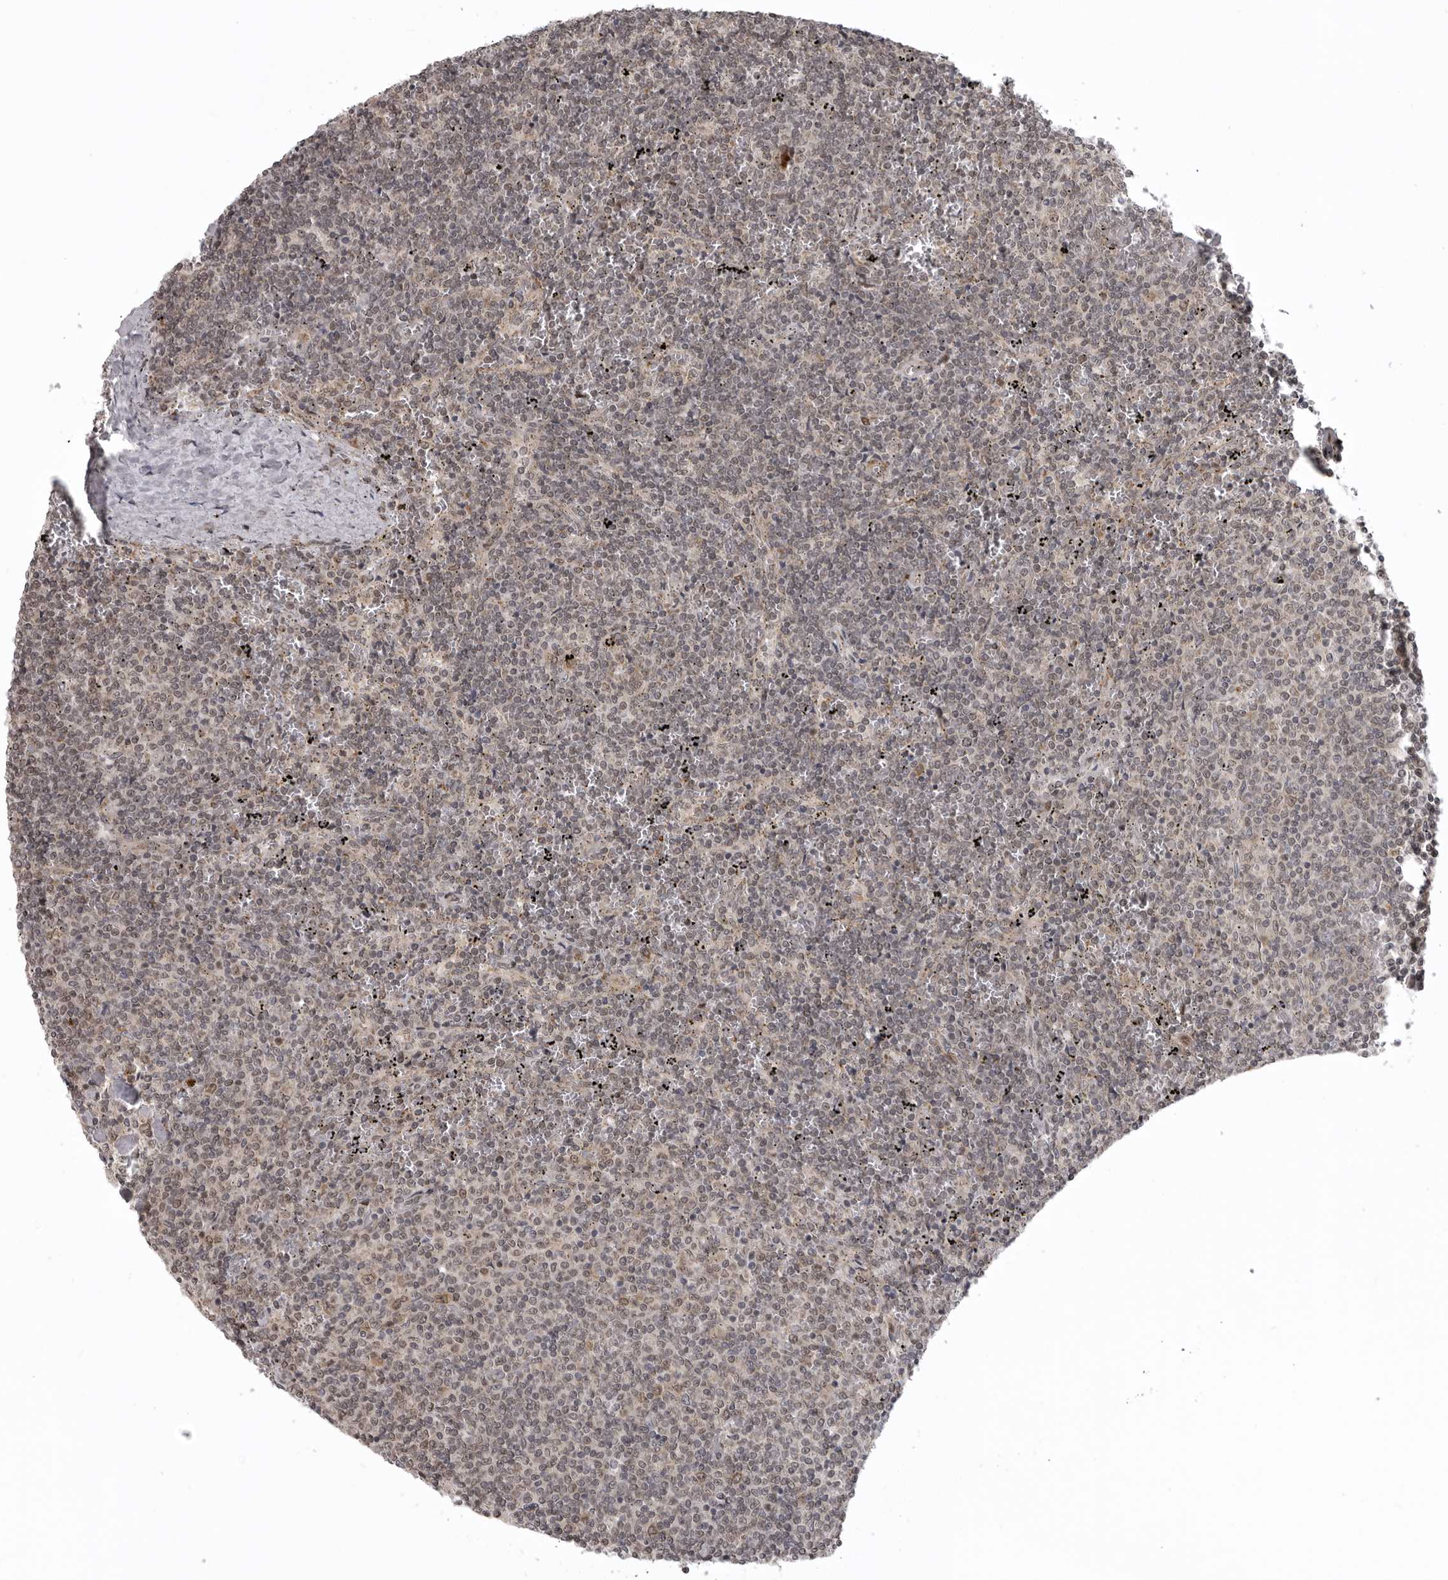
{"staining": {"intensity": "weak", "quantity": "<25%", "location": "nuclear"}, "tissue": "lymphoma", "cell_type": "Tumor cells", "image_type": "cancer", "snomed": [{"axis": "morphology", "description": "Malignant lymphoma, non-Hodgkin's type, Low grade"}, {"axis": "topography", "description": "Spleen"}], "caption": "Immunohistochemical staining of lymphoma reveals no significant positivity in tumor cells. Brightfield microscopy of immunohistochemistry (IHC) stained with DAB (3,3'-diaminobenzidine) (brown) and hematoxylin (blue), captured at high magnification.", "gene": "C1orf109", "patient": {"sex": "female", "age": 50}}